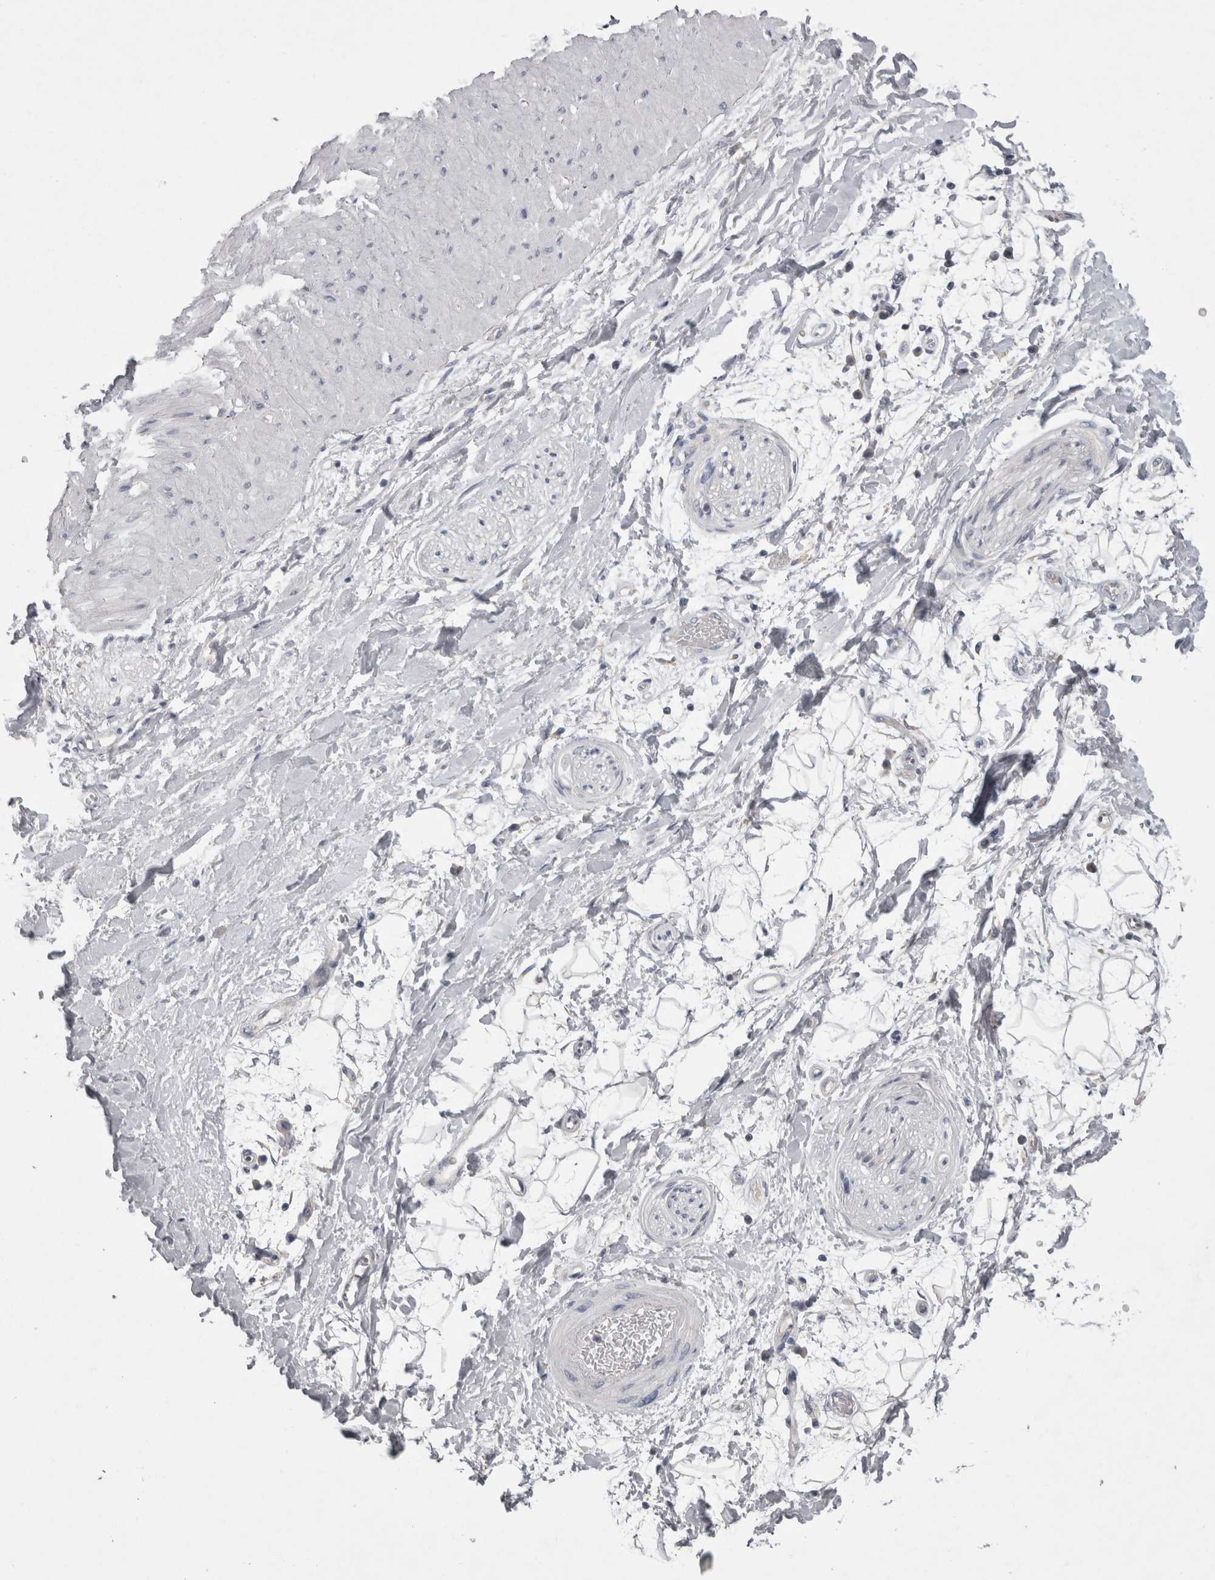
{"staining": {"intensity": "negative", "quantity": "none", "location": "none"}, "tissue": "adipose tissue", "cell_type": "Adipocytes", "image_type": "normal", "snomed": [{"axis": "morphology", "description": "Normal tissue, NOS"}, {"axis": "topography", "description": "Soft tissue"}], "caption": "Immunohistochemical staining of normal adipose tissue displays no significant staining in adipocytes.", "gene": "LRRC40", "patient": {"sex": "male", "age": 72}}